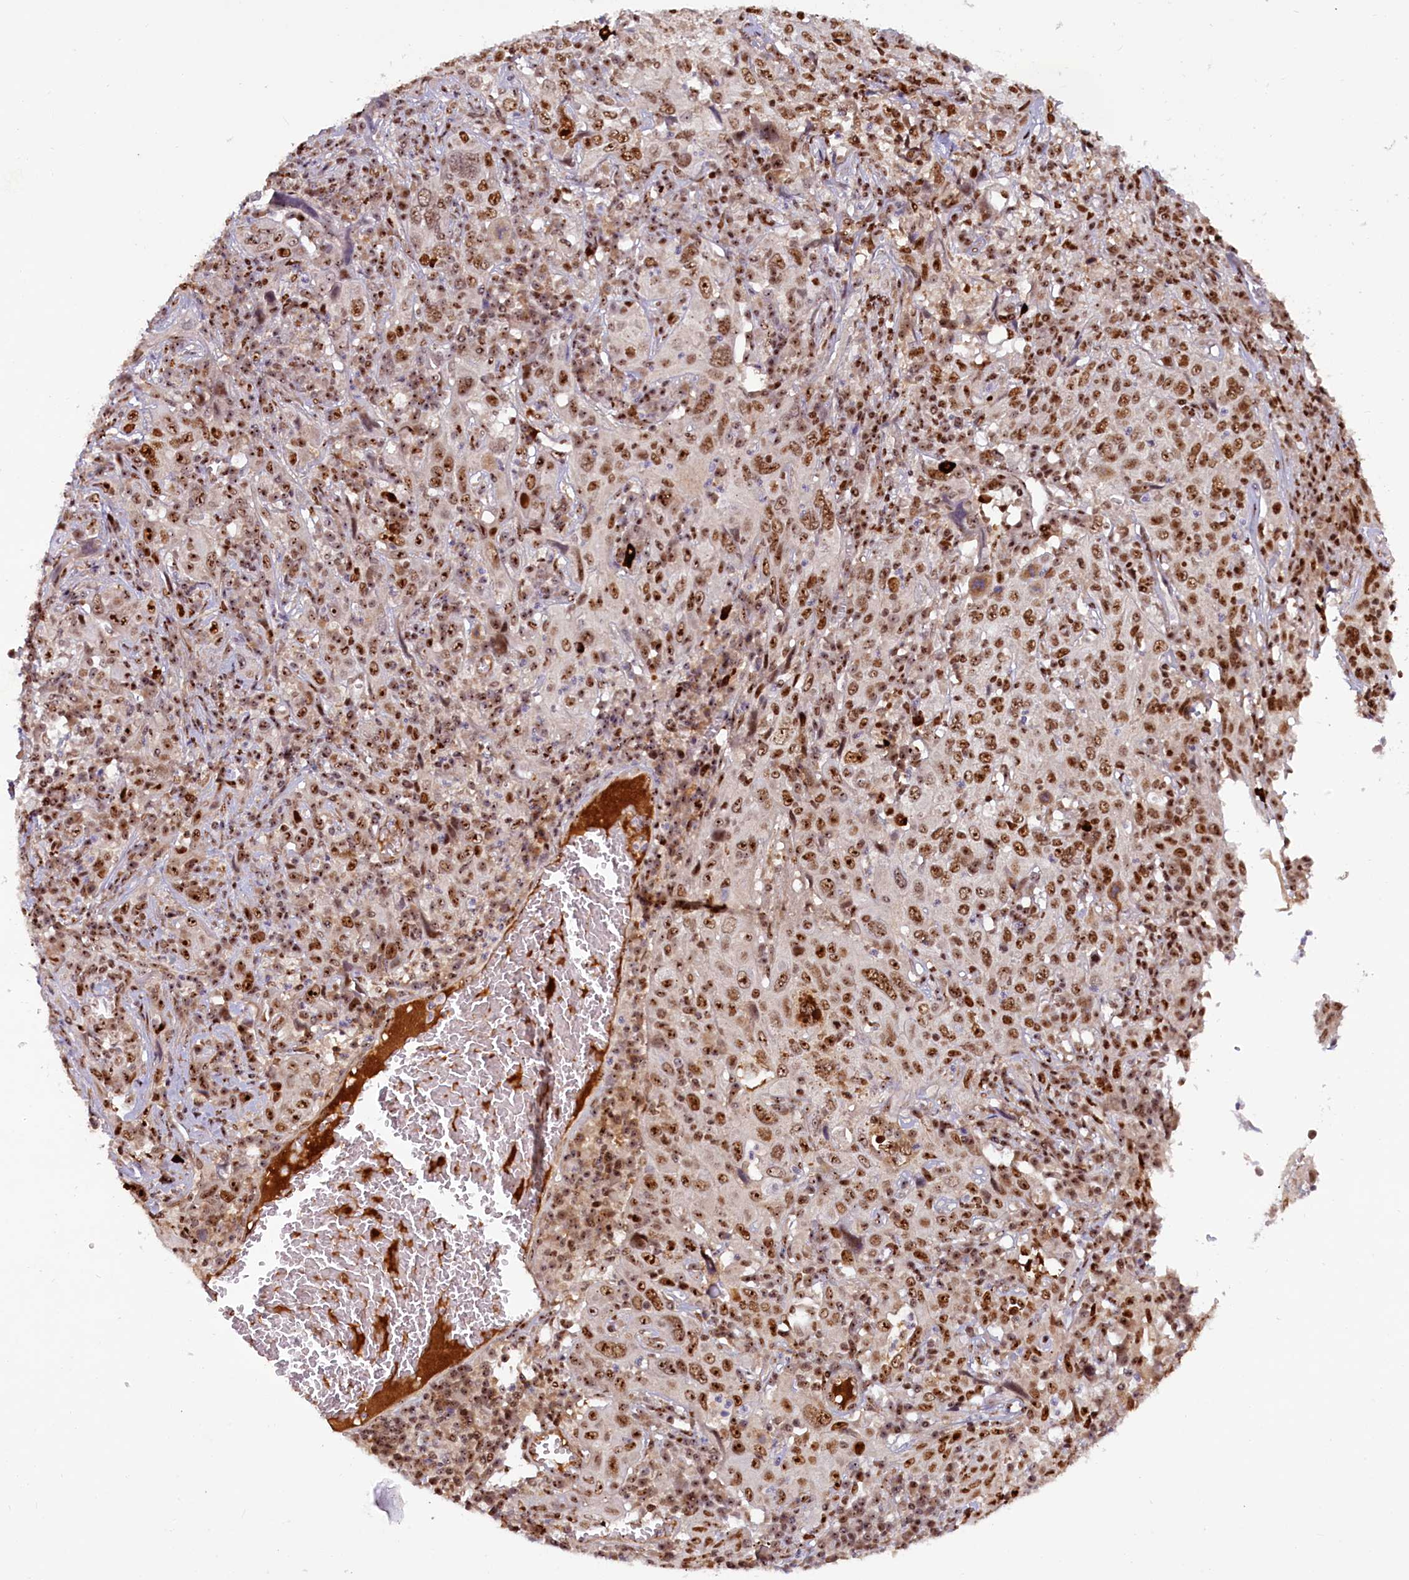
{"staining": {"intensity": "strong", "quantity": ">75%", "location": "nuclear"}, "tissue": "cervical cancer", "cell_type": "Tumor cells", "image_type": "cancer", "snomed": [{"axis": "morphology", "description": "Squamous cell carcinoma, NOS"}, {"axis": "topography", "description": "Cervix"}], "caption": "DAB (3,3'-diaminobenzidine) immunohistochemical staining of human cervical cancer exhibits strong nuclear protein positivity in about >75% of tumor cells.", "gene": "TCOF1", "patient": {"sex": "female", "age": 46}}